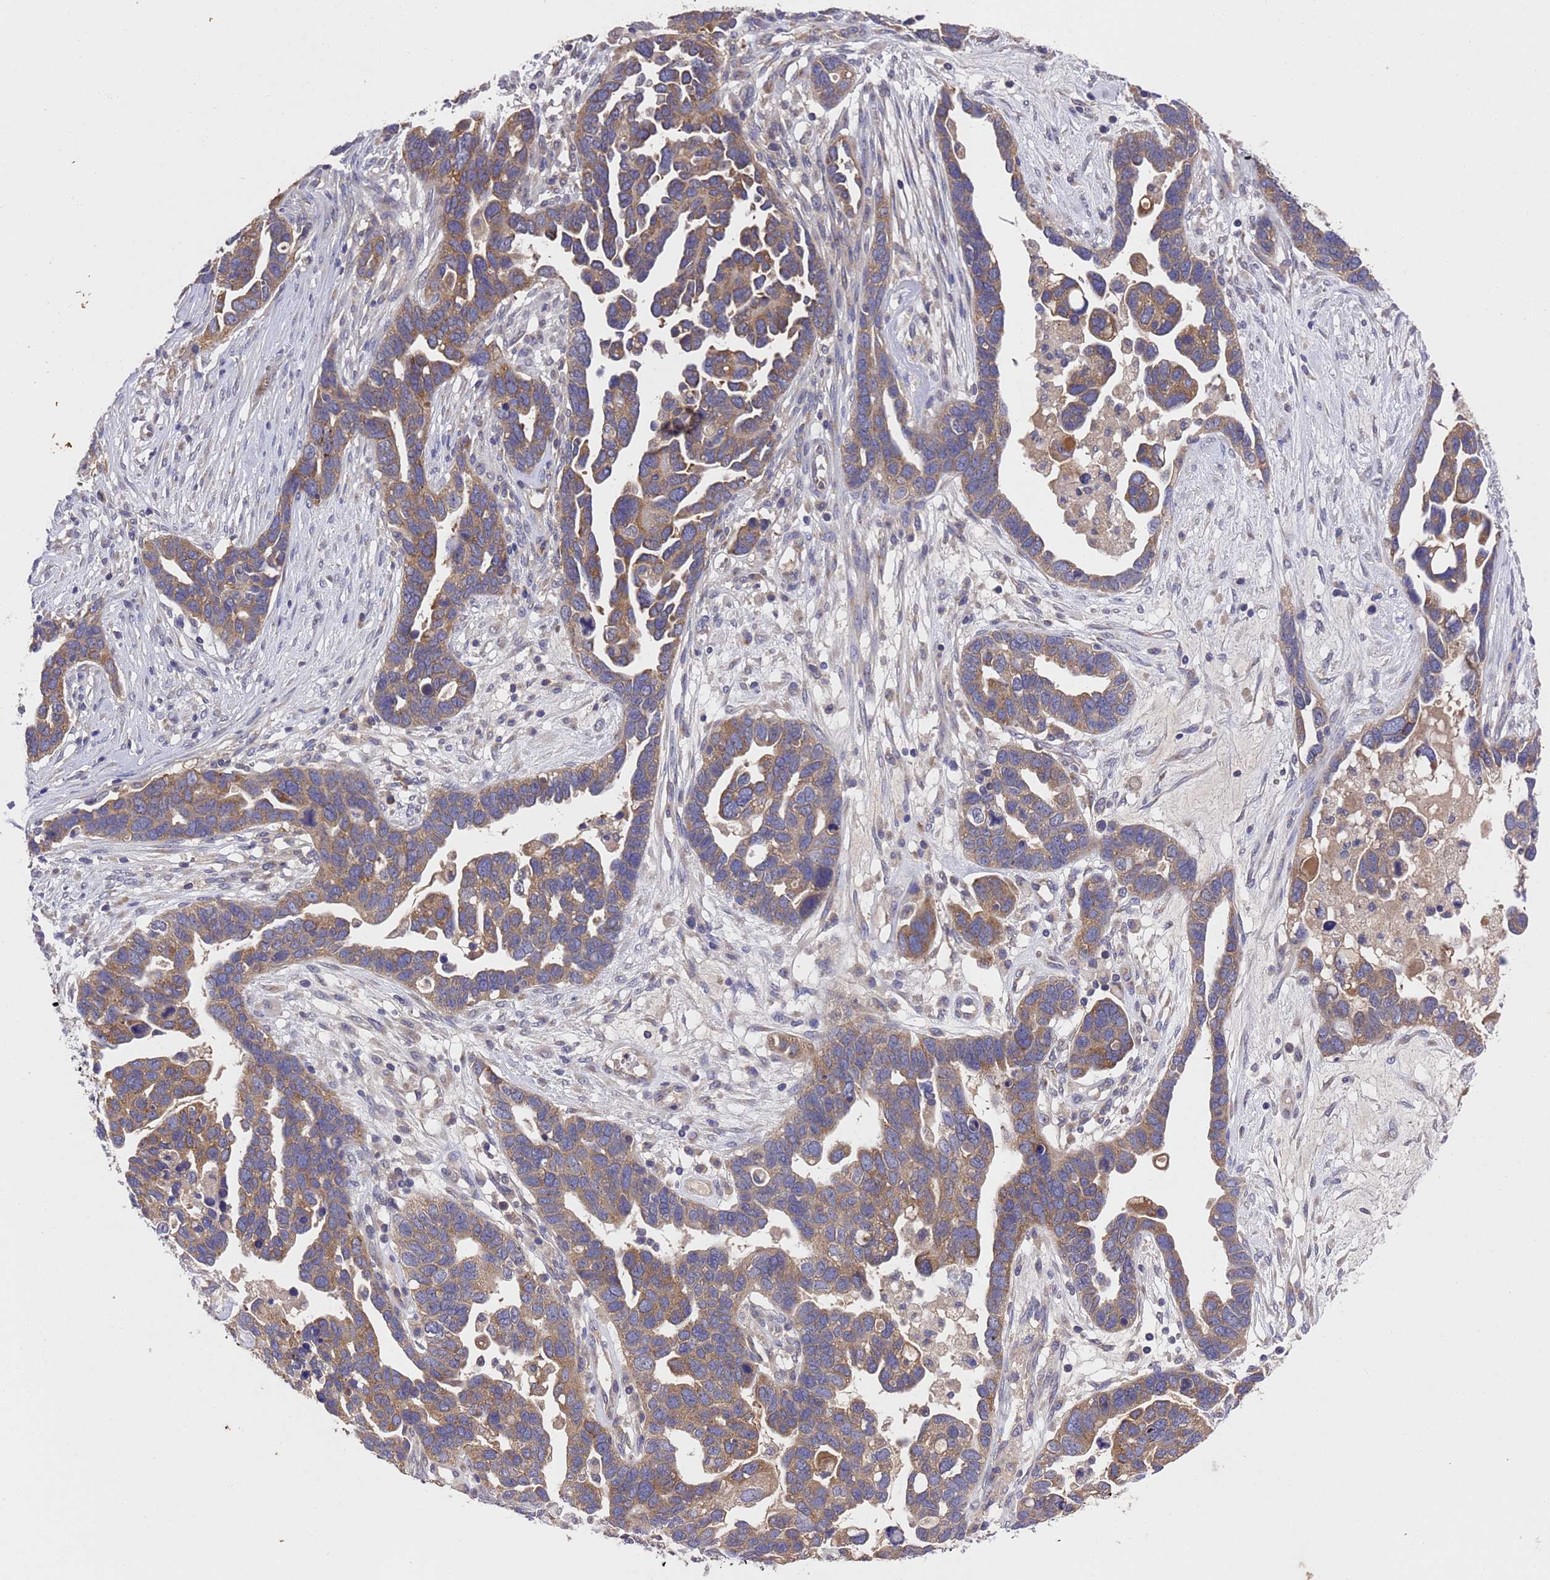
{"staining": {"intensity": "moderate", "quantity": ">75%", "location": "cytoplasmic/membranous"}, "tissue": "ovarian cancer", "cell_type": "Tumor cells", "image_type": "cancer", "snomed": [{"axis": "morphology", "description": "Cystadenocarcinoma, serous, NOS"}, {"axis": "topography", "description": "Ovary"}], "caption": "Ovarian serous cystadenocarcinoma was stained to show a protein in brown. There is medium levels of moderate cytoplasmic/membranous positivity in about >75% of tumor cells. (IHC, brightfield microscopy, high magnification).", "gene": "DCAF12L2", "patient": {"sex": "female", "age": 54}}